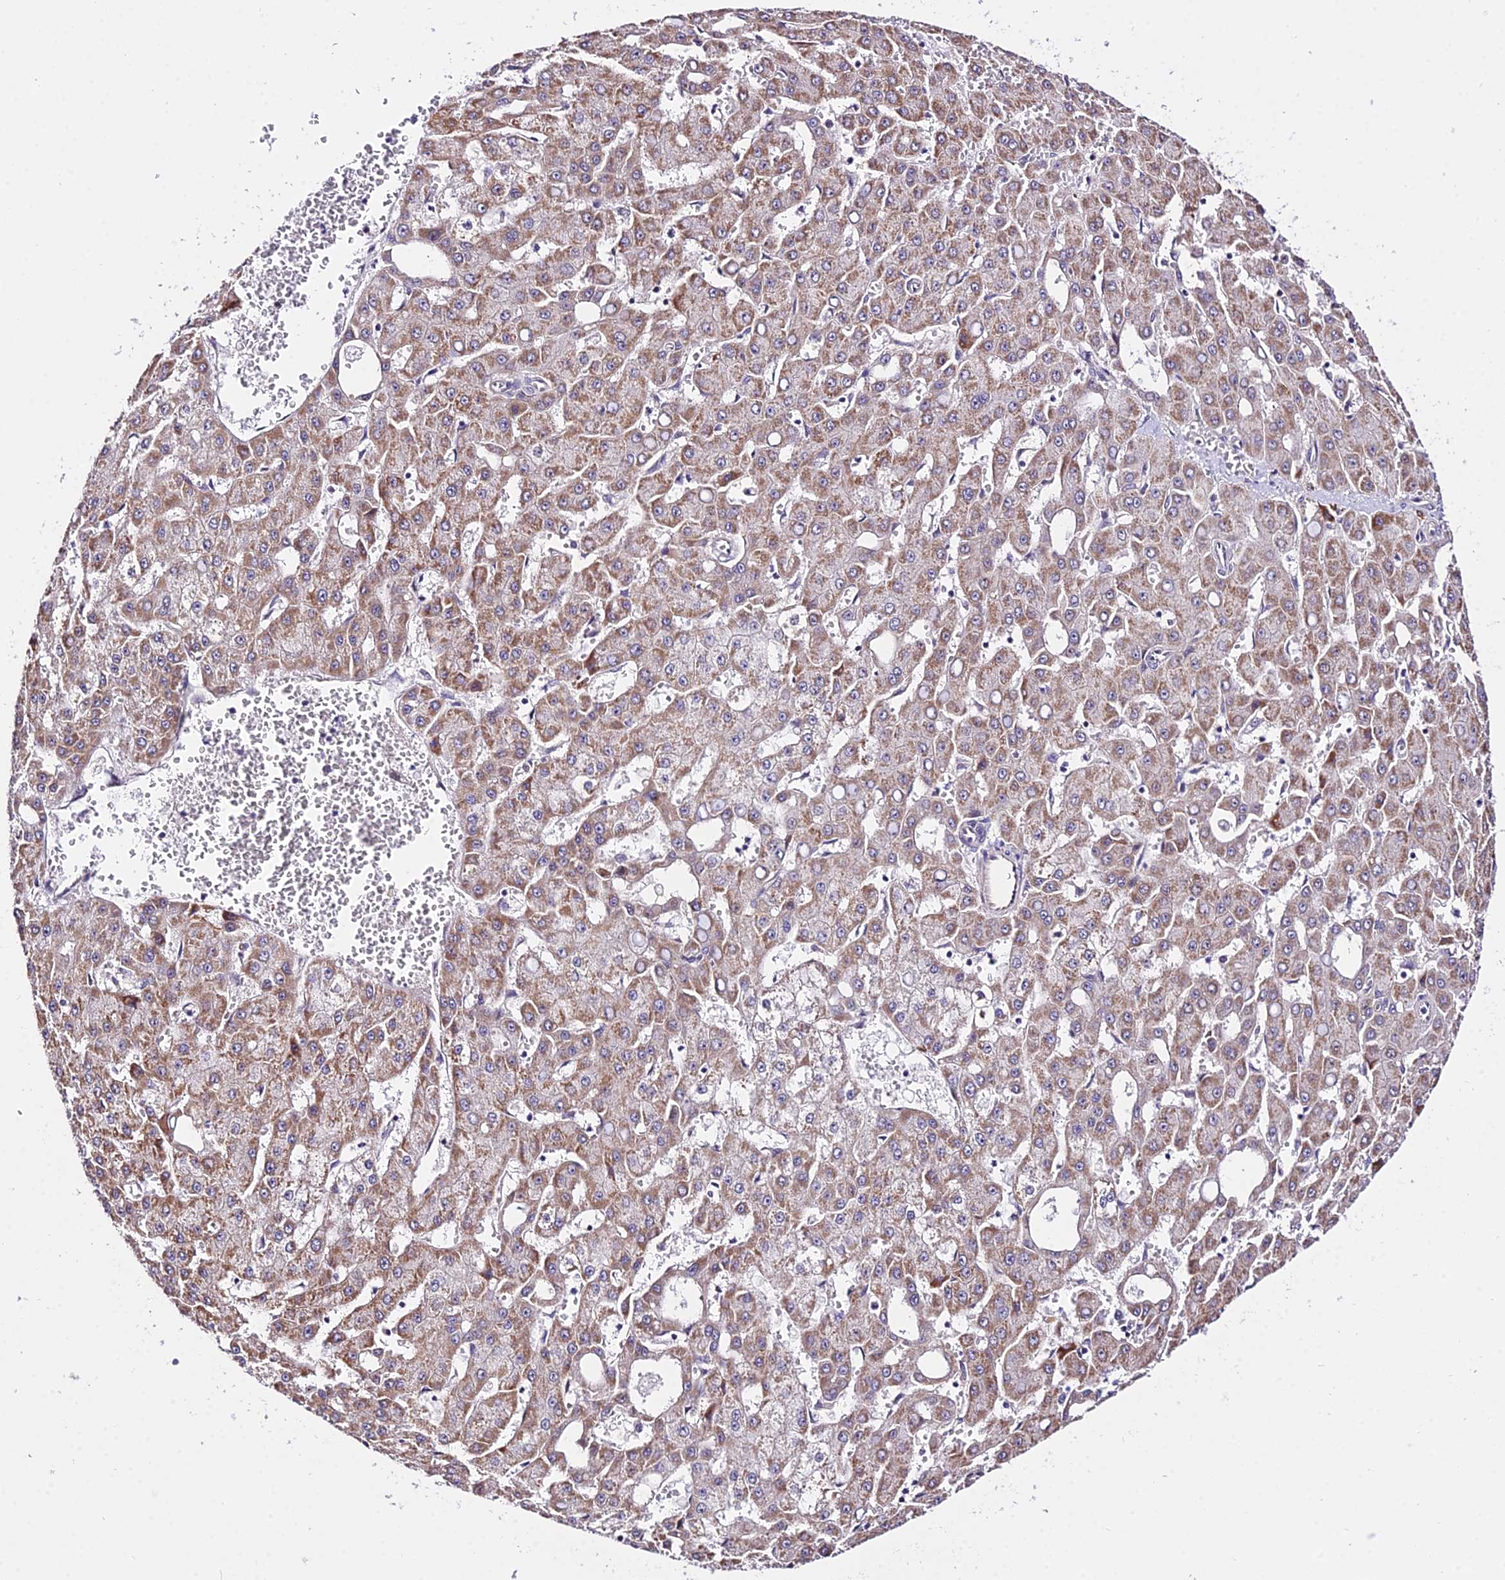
{"staining": {"intensity": "moderate", "quantity": ">75%", "location": "cytoplasmic/membranous"}, "tissue": "liver cancer", "cell_type": "Tumor cells", "image_type": "cancer", "snomed": [{"axis": "morphology", "description": "Carcinoma, Hepatocellular, NOS"}, {"axis": "topography", "description": "Liver"}], "caption": "Liver cancer (hepatocellular carcinoma) tissue shows moderate cytoplasmic/membranous expression in about >75% of tumor cells, visualized by immunohistochemistry. The staining was performed using DAB to visualize the protein expression in brown, while the nuclei were stained in blue with hematoxylin (Magnification: 20x).", "gene": "POLR2I", "patient": {"sex": "male", "age": 47}}